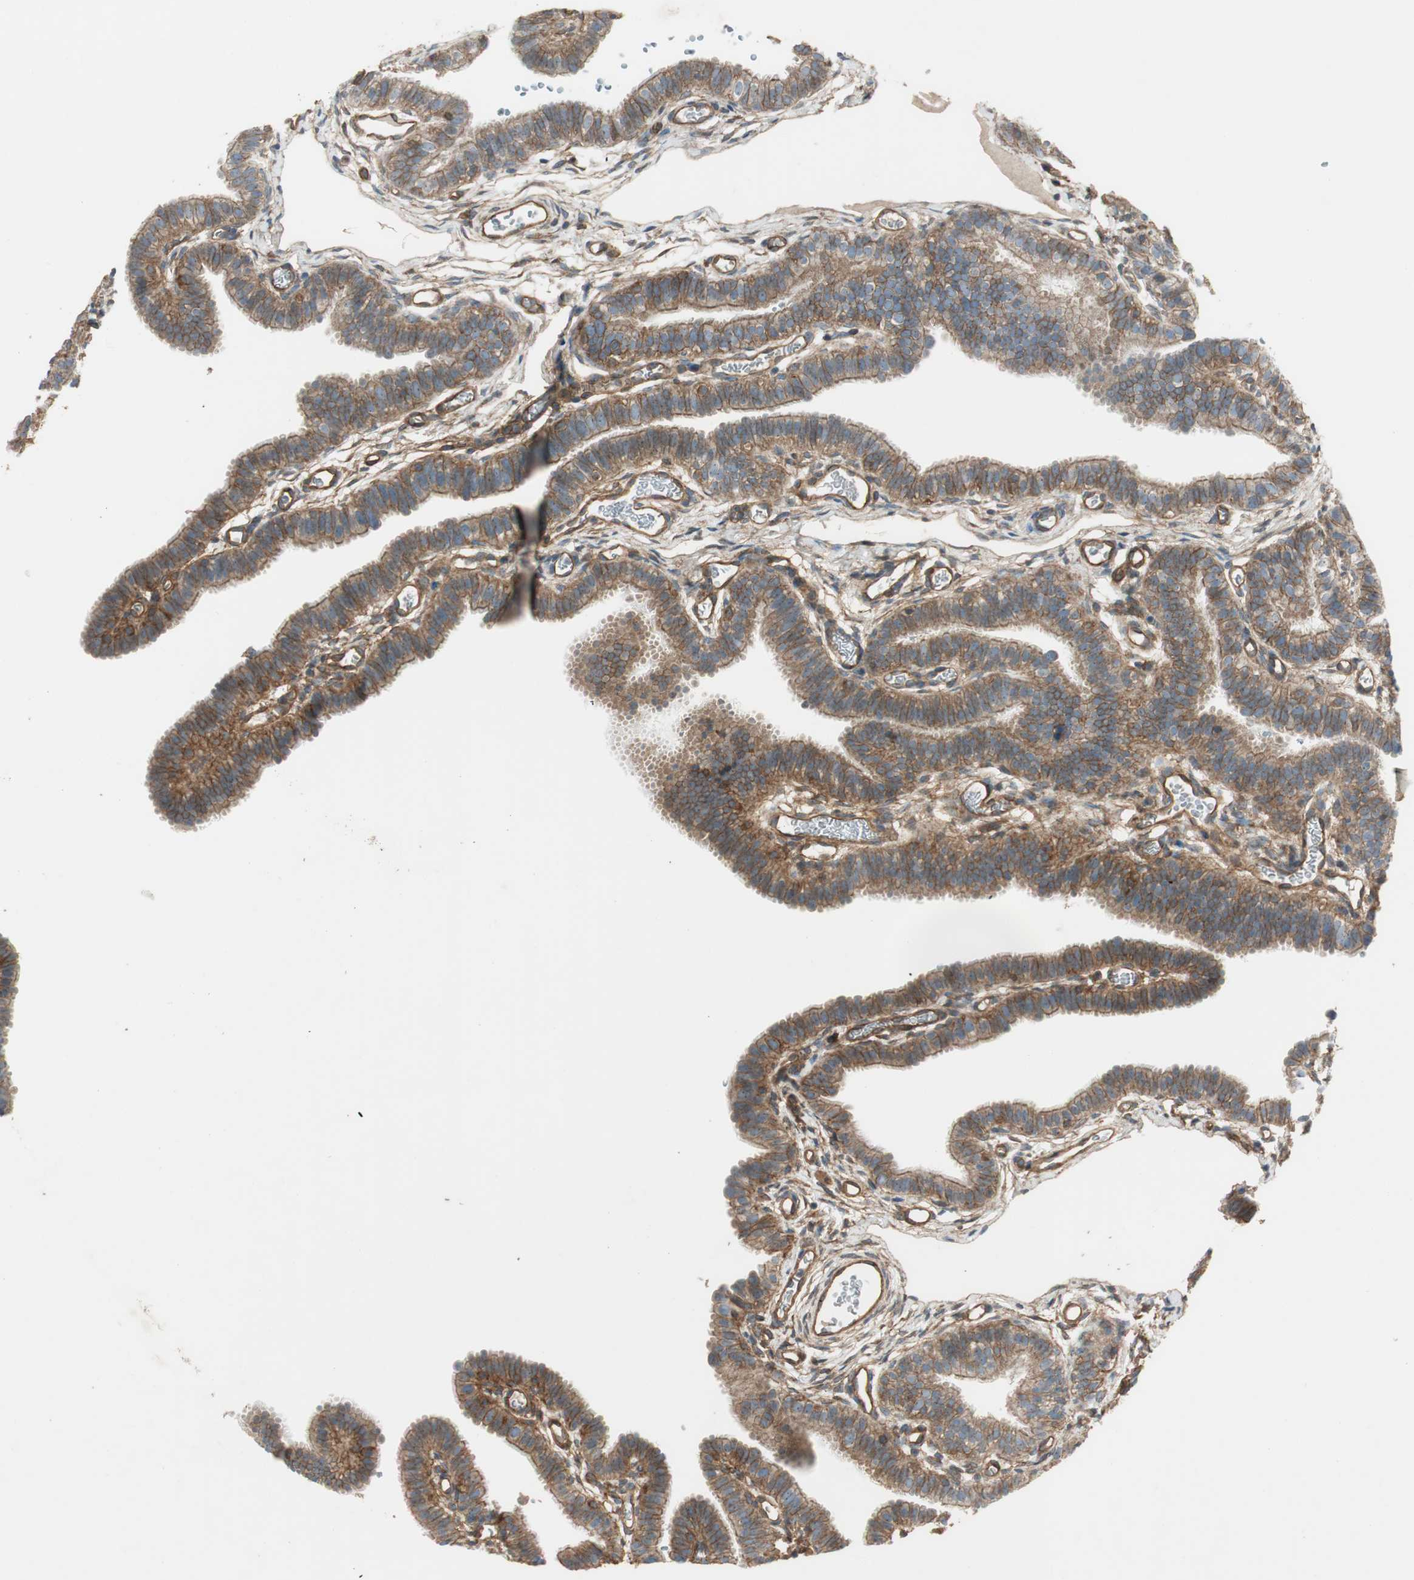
{"staining": {"intensity": "moderate", "quantity": ">75%", "location": "cytoplasmic/membranous"}, "tissue": "fallopian tube", "cell_type": "Glandular cells", "image_type": "normal", "snomed": [{"axis": "morphology", "description": "Normal tissue, NOS"}, {"axis": "topography", "description": "Fallopian tube"}, {"axis": "topography", "description": "Placenta"}], "caption": "An IHC histopathology image of unremarkable tissue is shown. Protein staining in brown shows moderate cytoplasmic/membranous positivity in fallopian tube within glandular cells.", "gene": "BTN3A3", "patient": {"sex": "female", "age": 34}}